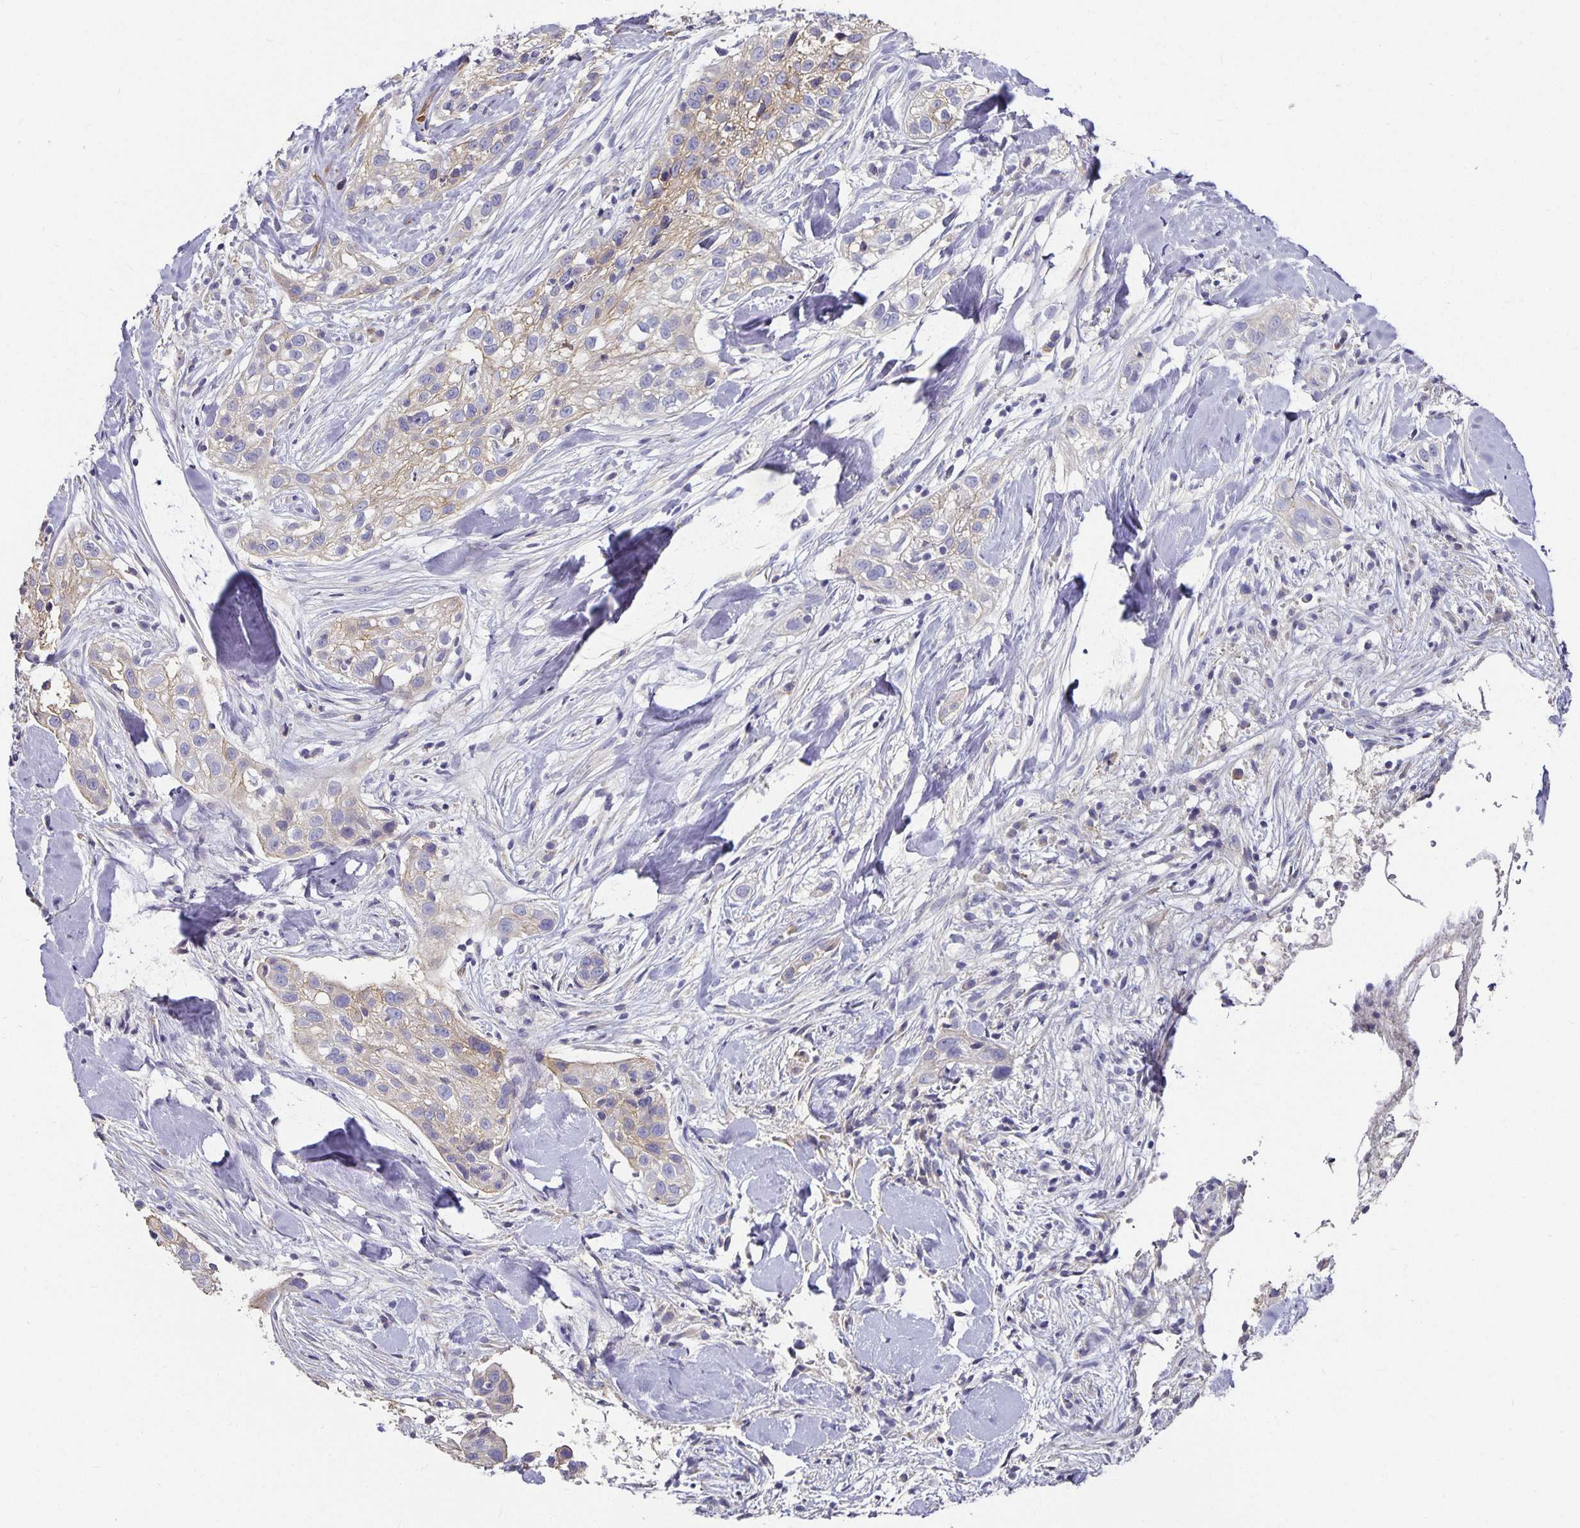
{"staining": {"intensity": "weak", "quantity": "<25%", "location": "cytoplasmic/membranous"}, "tissue": "skin cancer", "cell_type": "Tumor cells", "image_type": "cancer", "snomed": [{"axis": "morphology", "description": "Squamous cell carcinoma, NOS"}, {"axis": "topography", "description": "Skin"}], "caption": "A micrograph of human skin cancer (squamous cell carcinoma) is negative for staining in tumor cells.", "gene": "CA12", "patient": {"sex": "male", "age": 82}}